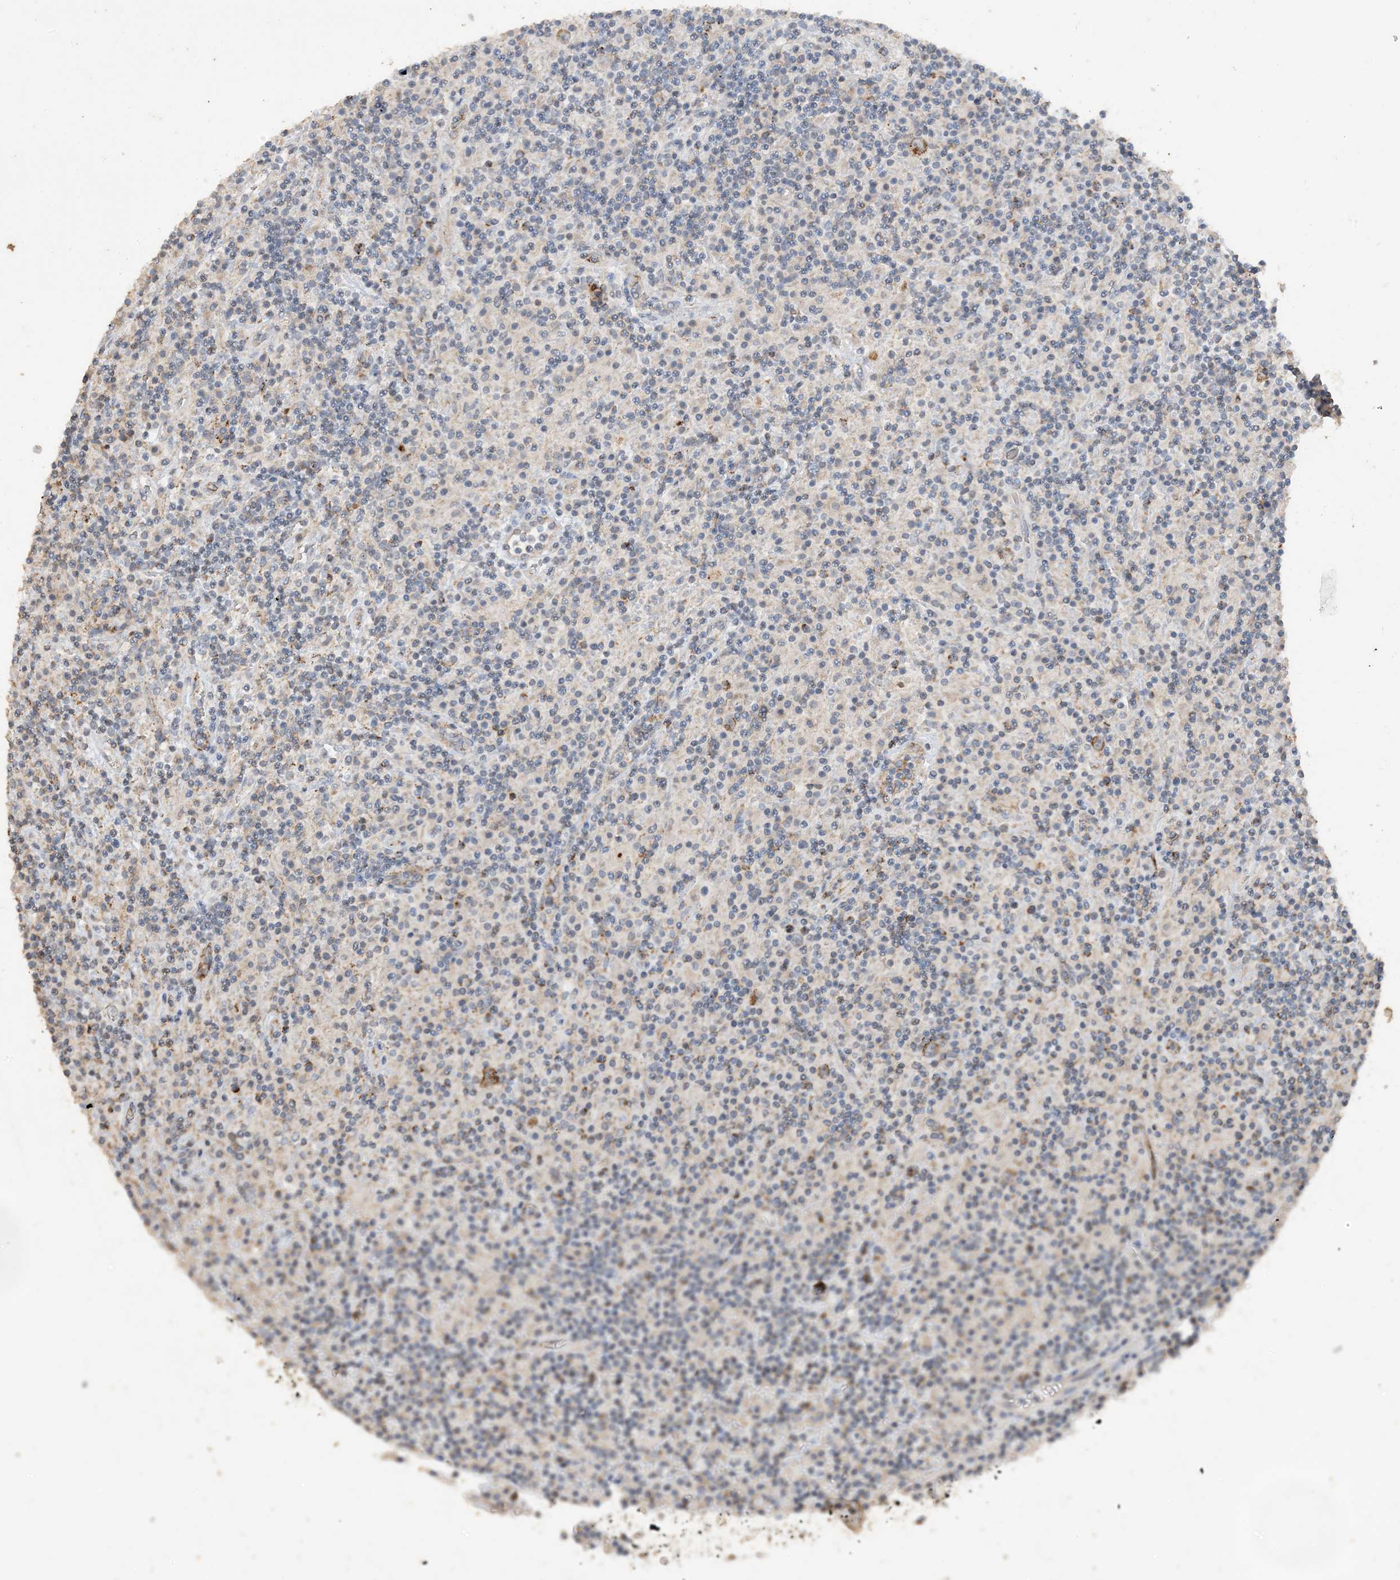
{"staining": {"intensity": "moderate", "quantity": ">75%", "location": "cytoplasmic/membranous"}, "tissue": "lymphoma", "cell_type": "Tumor cells", "image_type": "cancer", "snomed": [{"axis": "morphology", "description": "Hodgkin's disease, NOS"}, {"axis": "topography", "description": "Lymph node"}], "caption": "Immunohistochemistry of Hodgkin's disease reveals medium levels of moderate cytoplasmic/membranous staining in about >75% of tumor cells.", "gene": "SFMBT2", "patient": {"sex": "male", "age": 70}}